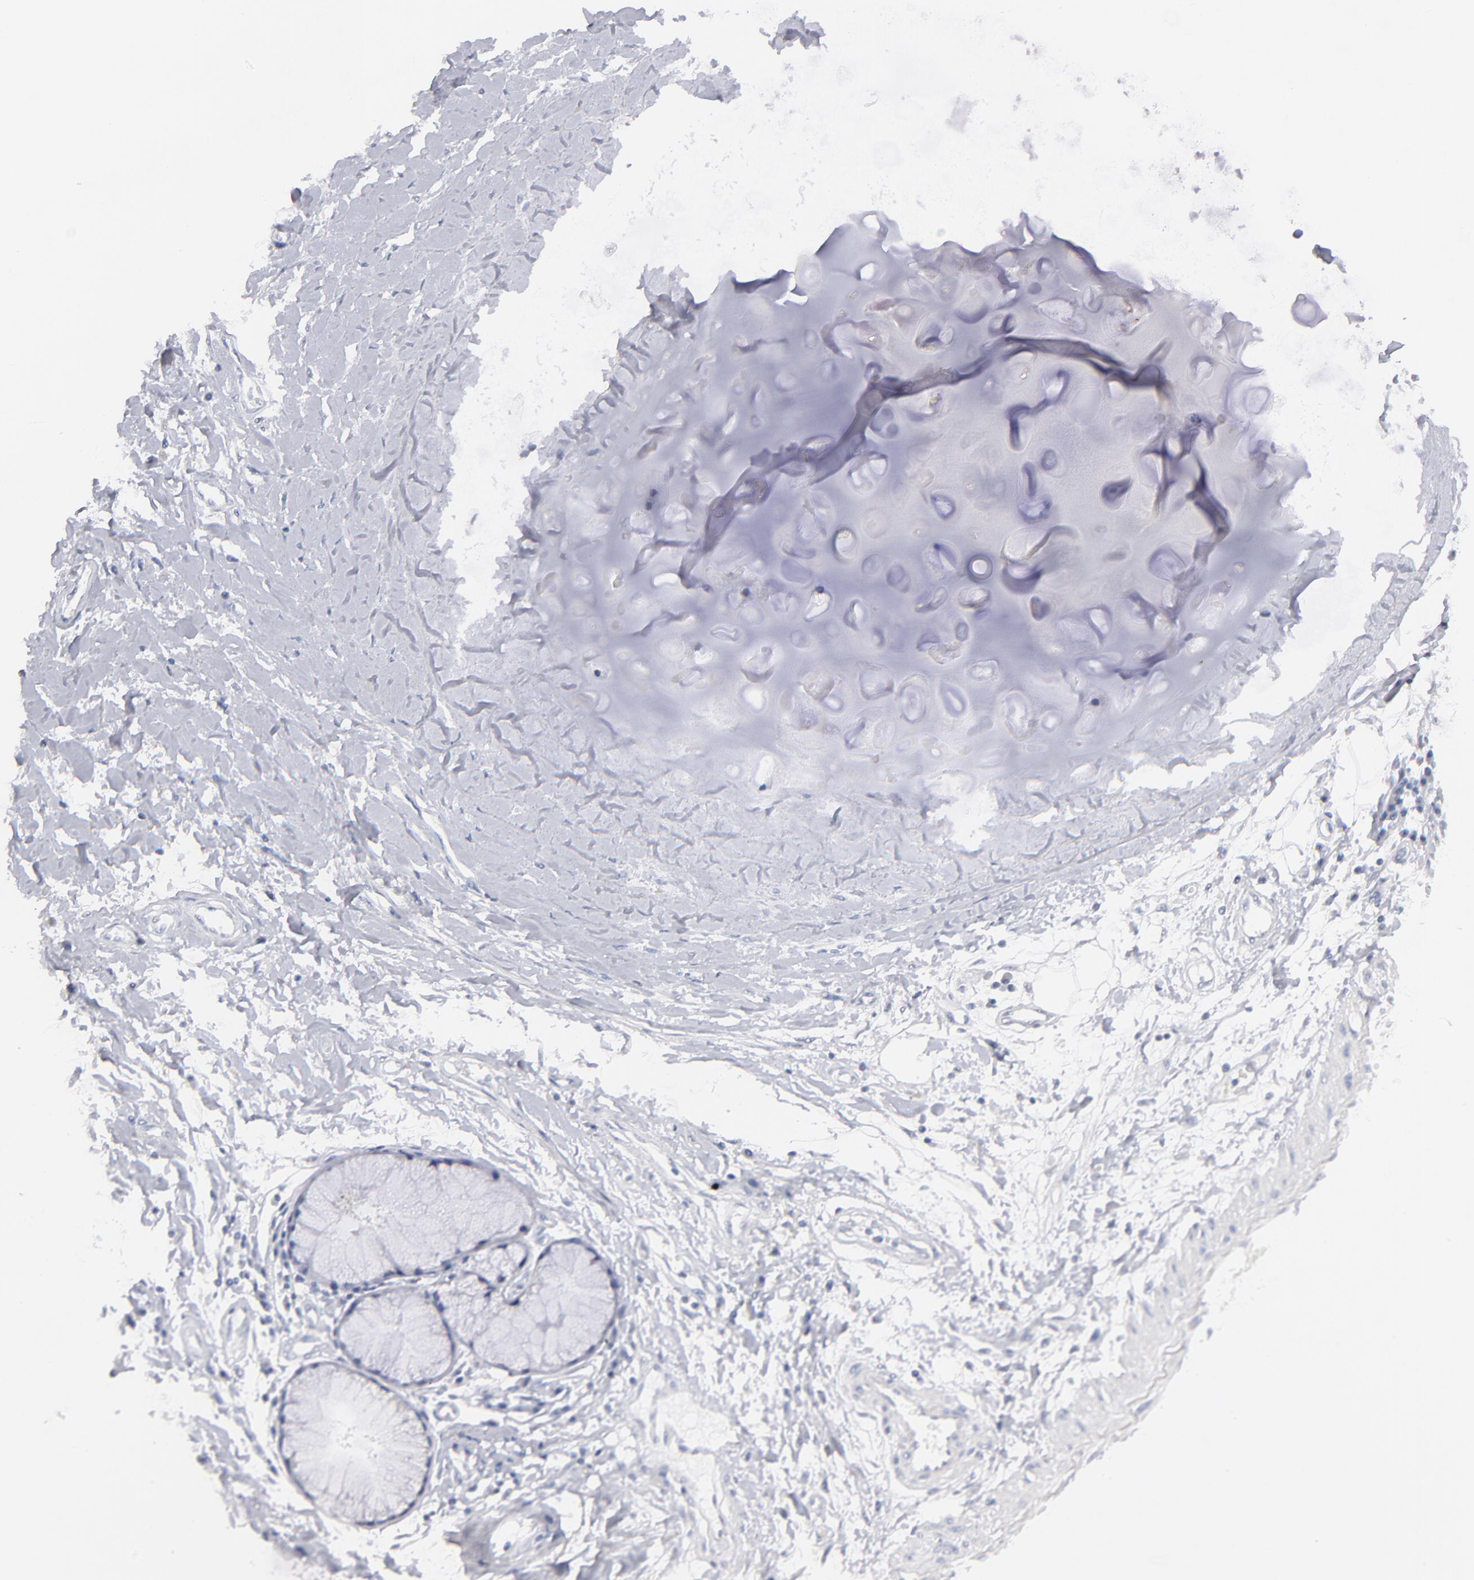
{"staining": {"intensity": "negative", "quantity": "none", "location": "none"}, "tissue": "adipose tissue", "cell_type": "Adipocytes", "image_type": "normal", "snomed": [{"axis": "morphology", "description": "Normal tissue, NOS"}, {"axis": "morphology", "description": "Adenocarcinoma, NOS"}, {"axis": "topography", "description": "Cartilage tissue"}, {"axis": "topography", "description": "Bronchus"}, {"axis": "topography", "description": "Lung"}], "caption": "Immunohistochemistry image of unremarkable human adipose tissue stained for a protein (brown), which shows no expression in adipocytes.", "gene": "KHNYN", "patient": {"sex": "female", "age": 67}}